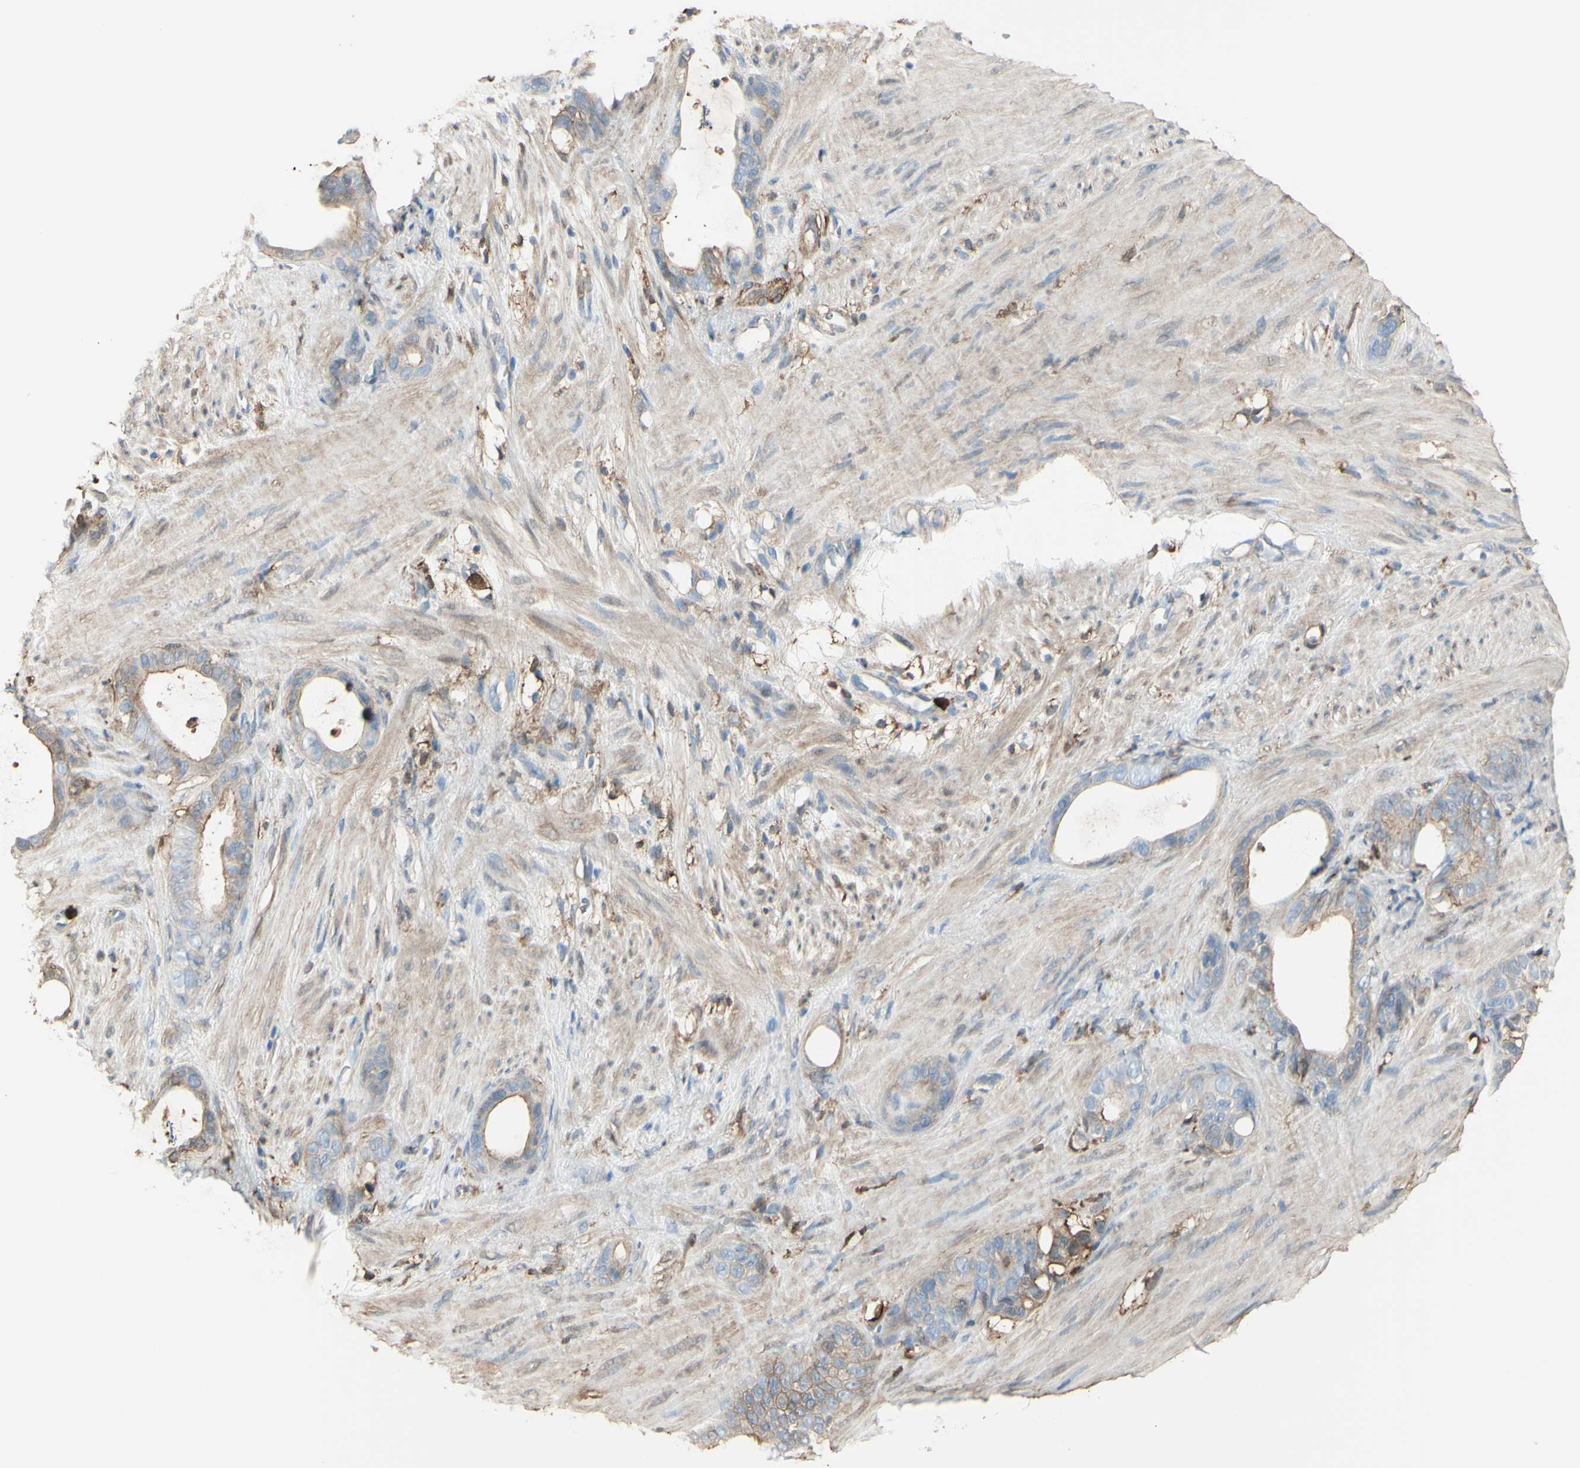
{"staining": {"intensity": "weak", "quantity": ">75%", "location": "cytoplasmic/membranous"}, "tissue": "stomach cancer", "cell_type": "Tumor cells", "image_type": "cancer", "snomed": [{"axis": "morphology", "description": "Adenocarcinoma, NOS"}, {"axis": "topography", "description": "Stomach"}], "caption": "Immunohistochemistry (IHC) image of neoplastic tissue: stomach cancer (adenocarcinoma) stained using immunohistochemistry (IHC) reveals low levels of weak protein expression localized specifically in the cytoplasmic/membranous of tumor cells, appearing as a cytoplasmic/membranous brown color.", "gene": "GSN", "patient": {"sex": "female", "age": 75}}